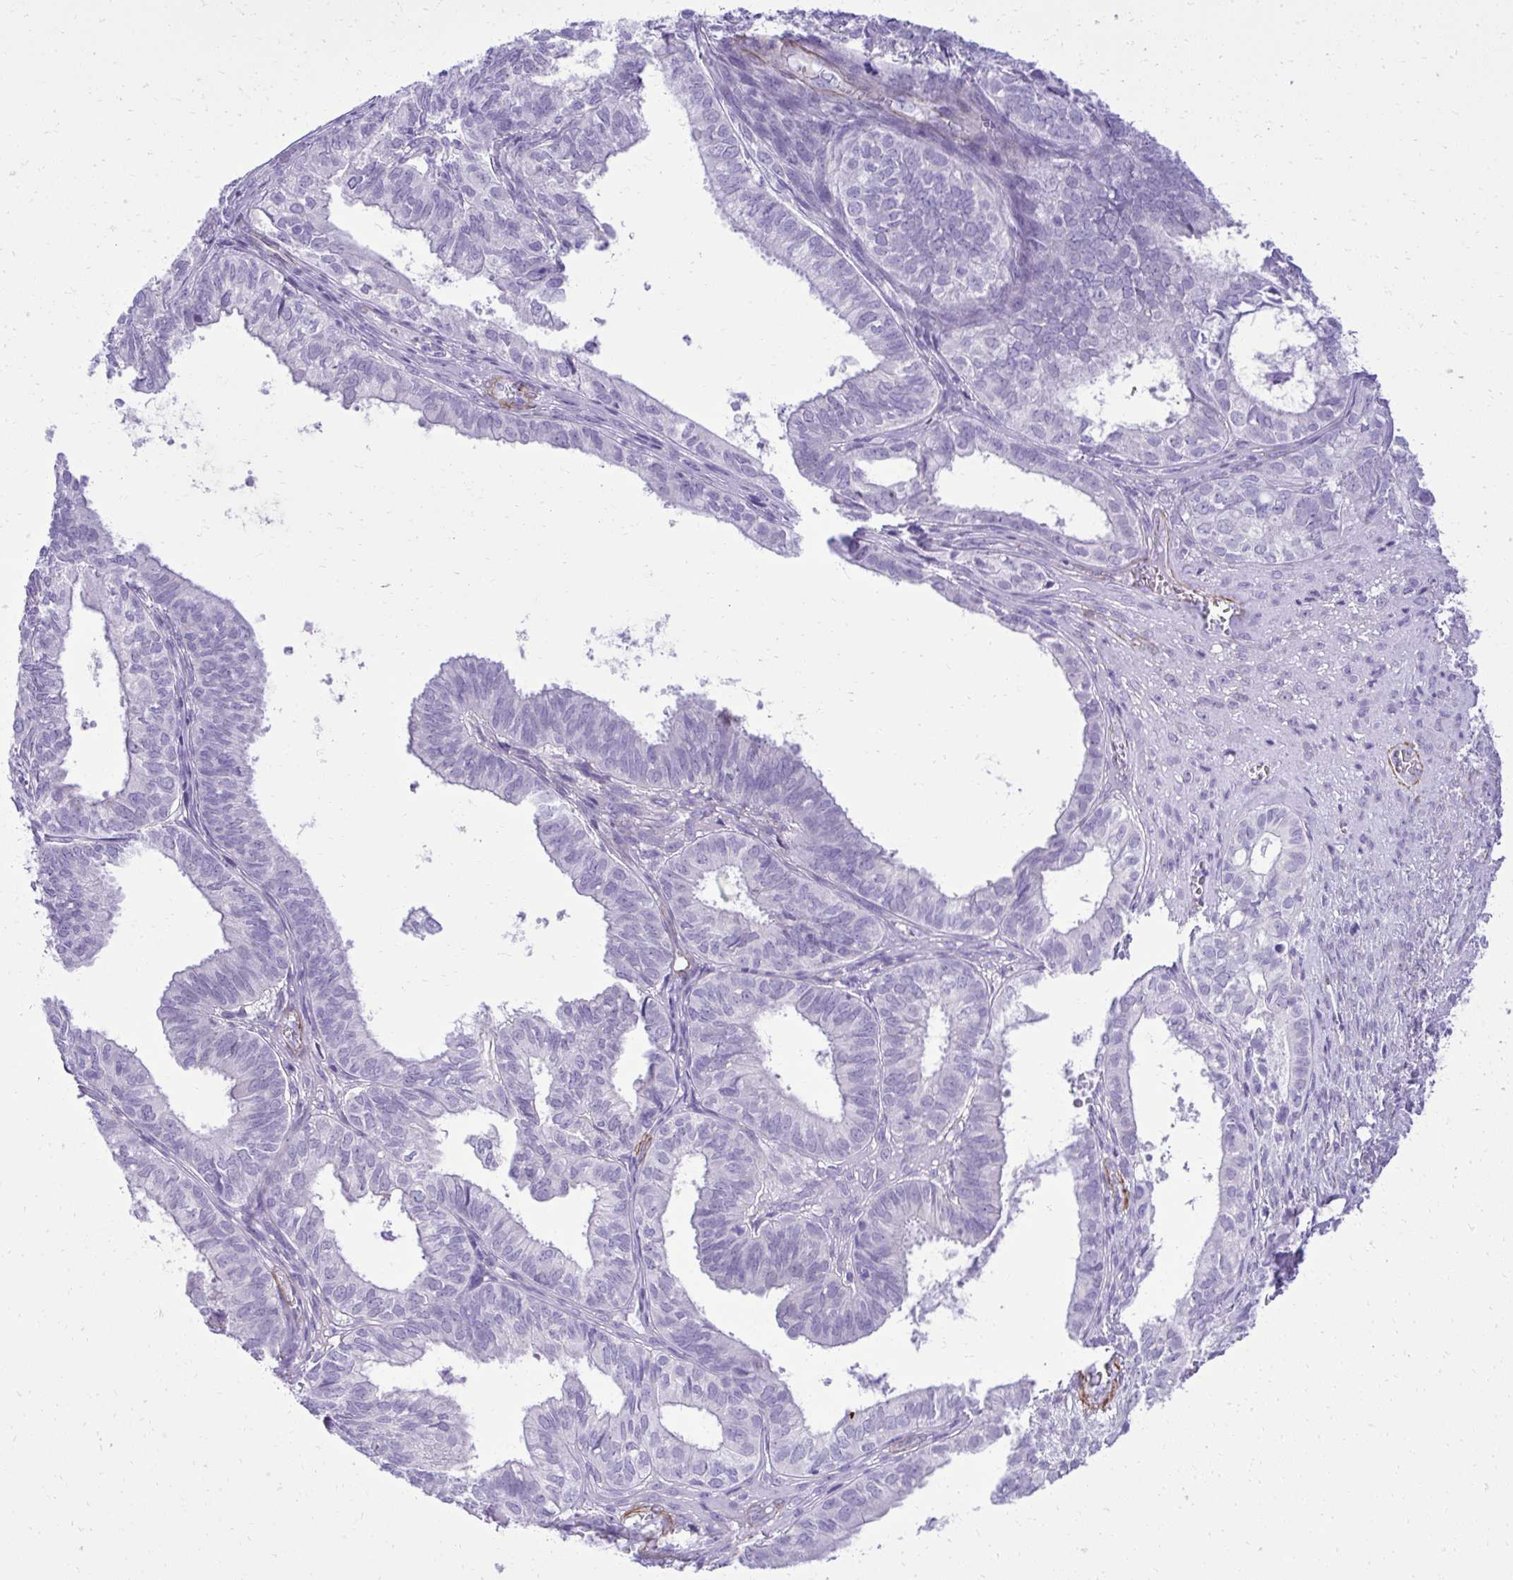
{"staining": {"intensity": "negative", "quantity": "none", "location": "none"}, "tissue": "ovarian cancer", "cell_type": "Tumor cells", "image_type": "cancer", "snomed": [{"axis": "morphology", "description": "Carcinoma, endometroid"}, {"axis": "topography", "description": "Ovary"}], "caption": "Micrograph shows no significant protein expression in tumor cells of ovarian cancer (endometroid carcinoma).", "gene": "PITPNM3", "patient": {"sex": "female", "age": 64}}